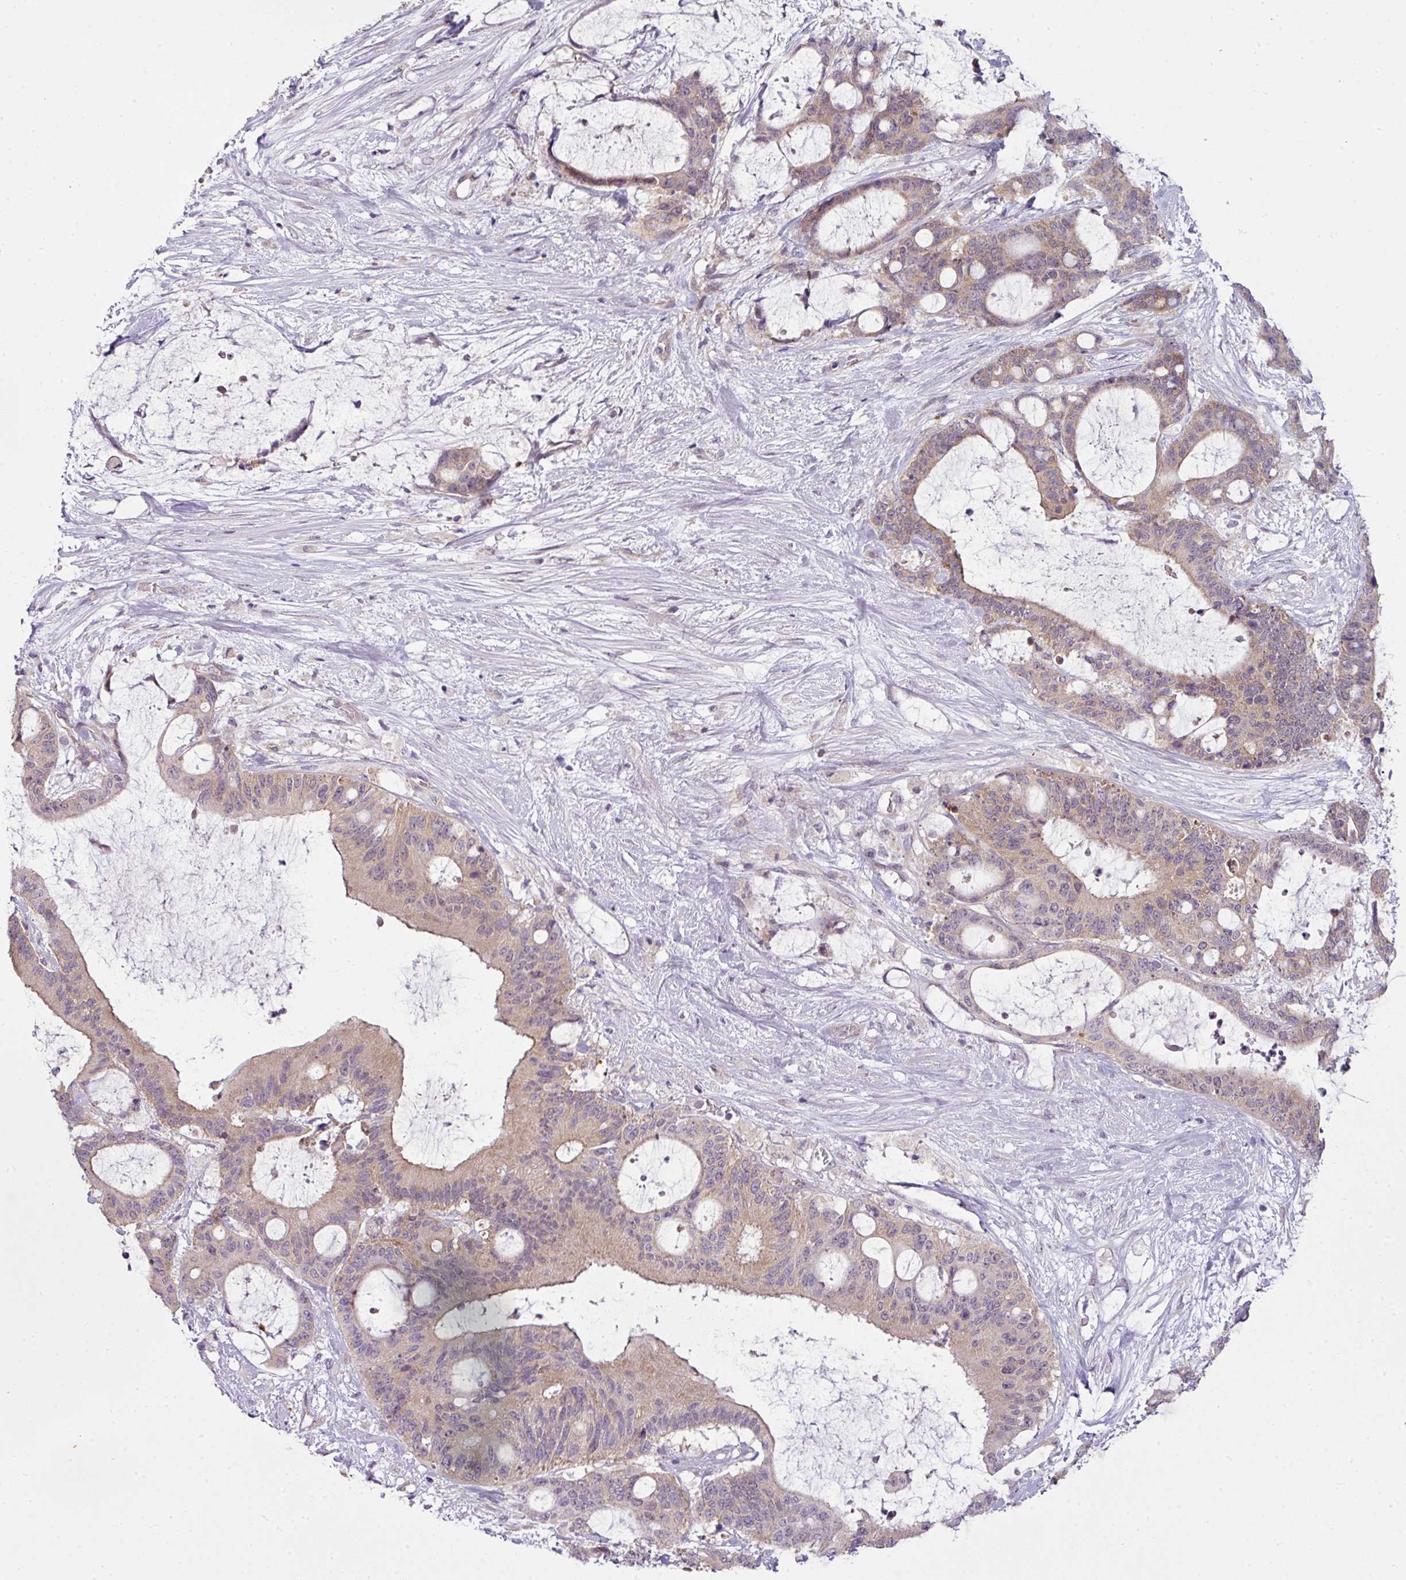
{"staining": {"intensity": "weak", "quantity": ">75%", "location": "cytoplasmic/membranous"}, "tissue": "liver cancer", "cell_type": "Tumor cells", "image_type": "cancer", "snomed": [{"axis": "morphology", "description": "Normal tissue, NOS"}, {"axis": "morphology", "description": "Cholangiocarcinoma"}, {"axis": "topography", "description": "Liver"}, {"axis": "topography", "description": "Peripheral nerve tissue"}], "caption": "Cholangiocarcinoma (liver) stained for a protein (brown) exhibits weak cytoplasmic/membranous positive positivity in about >75% of tumor cells.", "gene": "DERPC", "patient": {"sex": "female", "age": 73}}